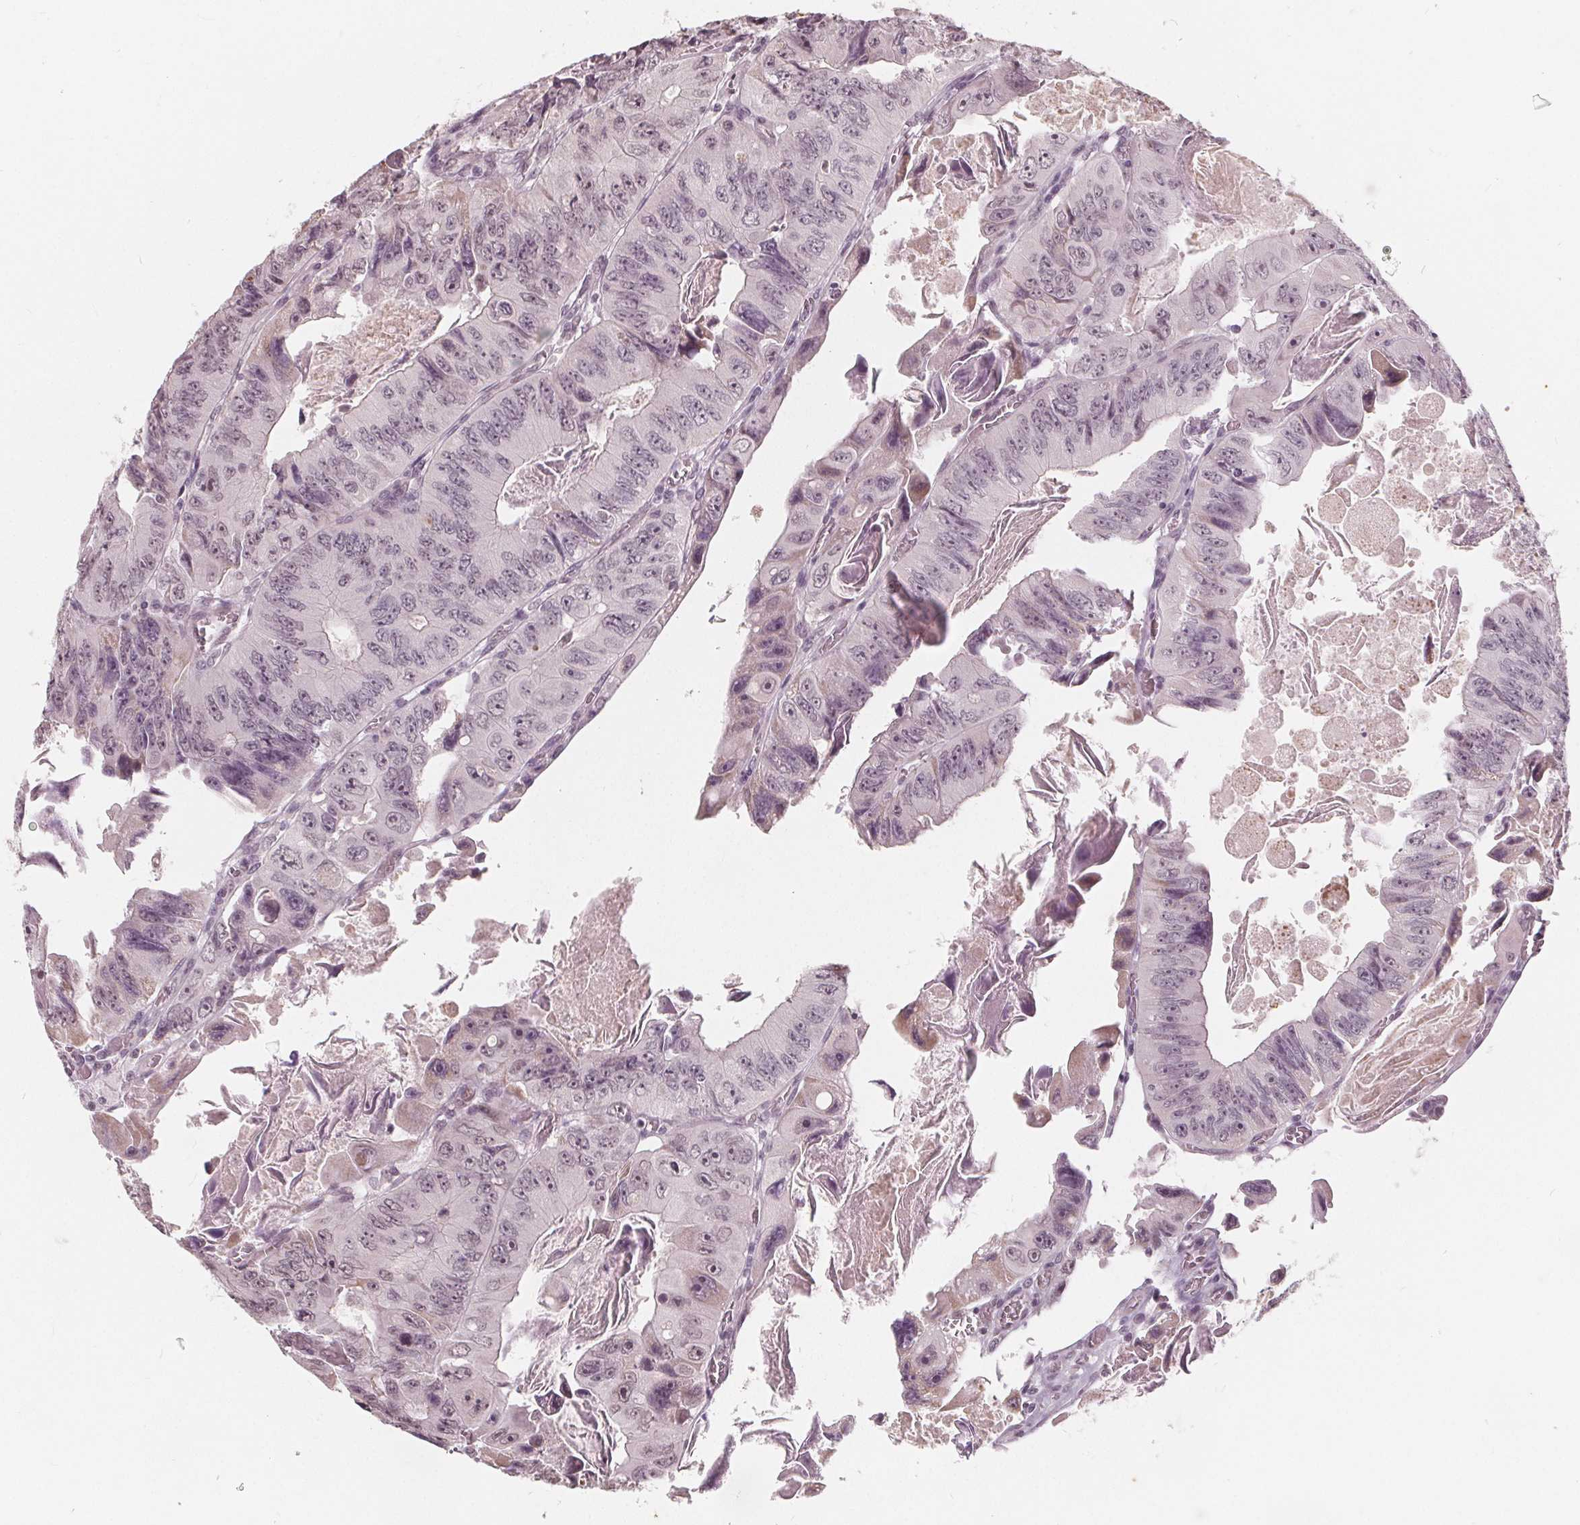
{"staining": {"intensity": "weak", "quantity": "25%-75%", "location": "nuclear"}, "tissue": "colorectal cancer", "cell_type": "Tumor cells", "image_type": "cancer", "snomed": [{"axis": "morphology", "description": "Adenocarcinoma, NOS"}, {"axis": "topography", "description": "Colon"}], "caption": "Immunohistochemical staining of human colorectal cancer (adenocarcinoma) exhibits weak nuclear protein positivity in about 25%-75% of tumor cells.", "gene": "NUP210L", "patient": {"sex": "female", "age": 84}}